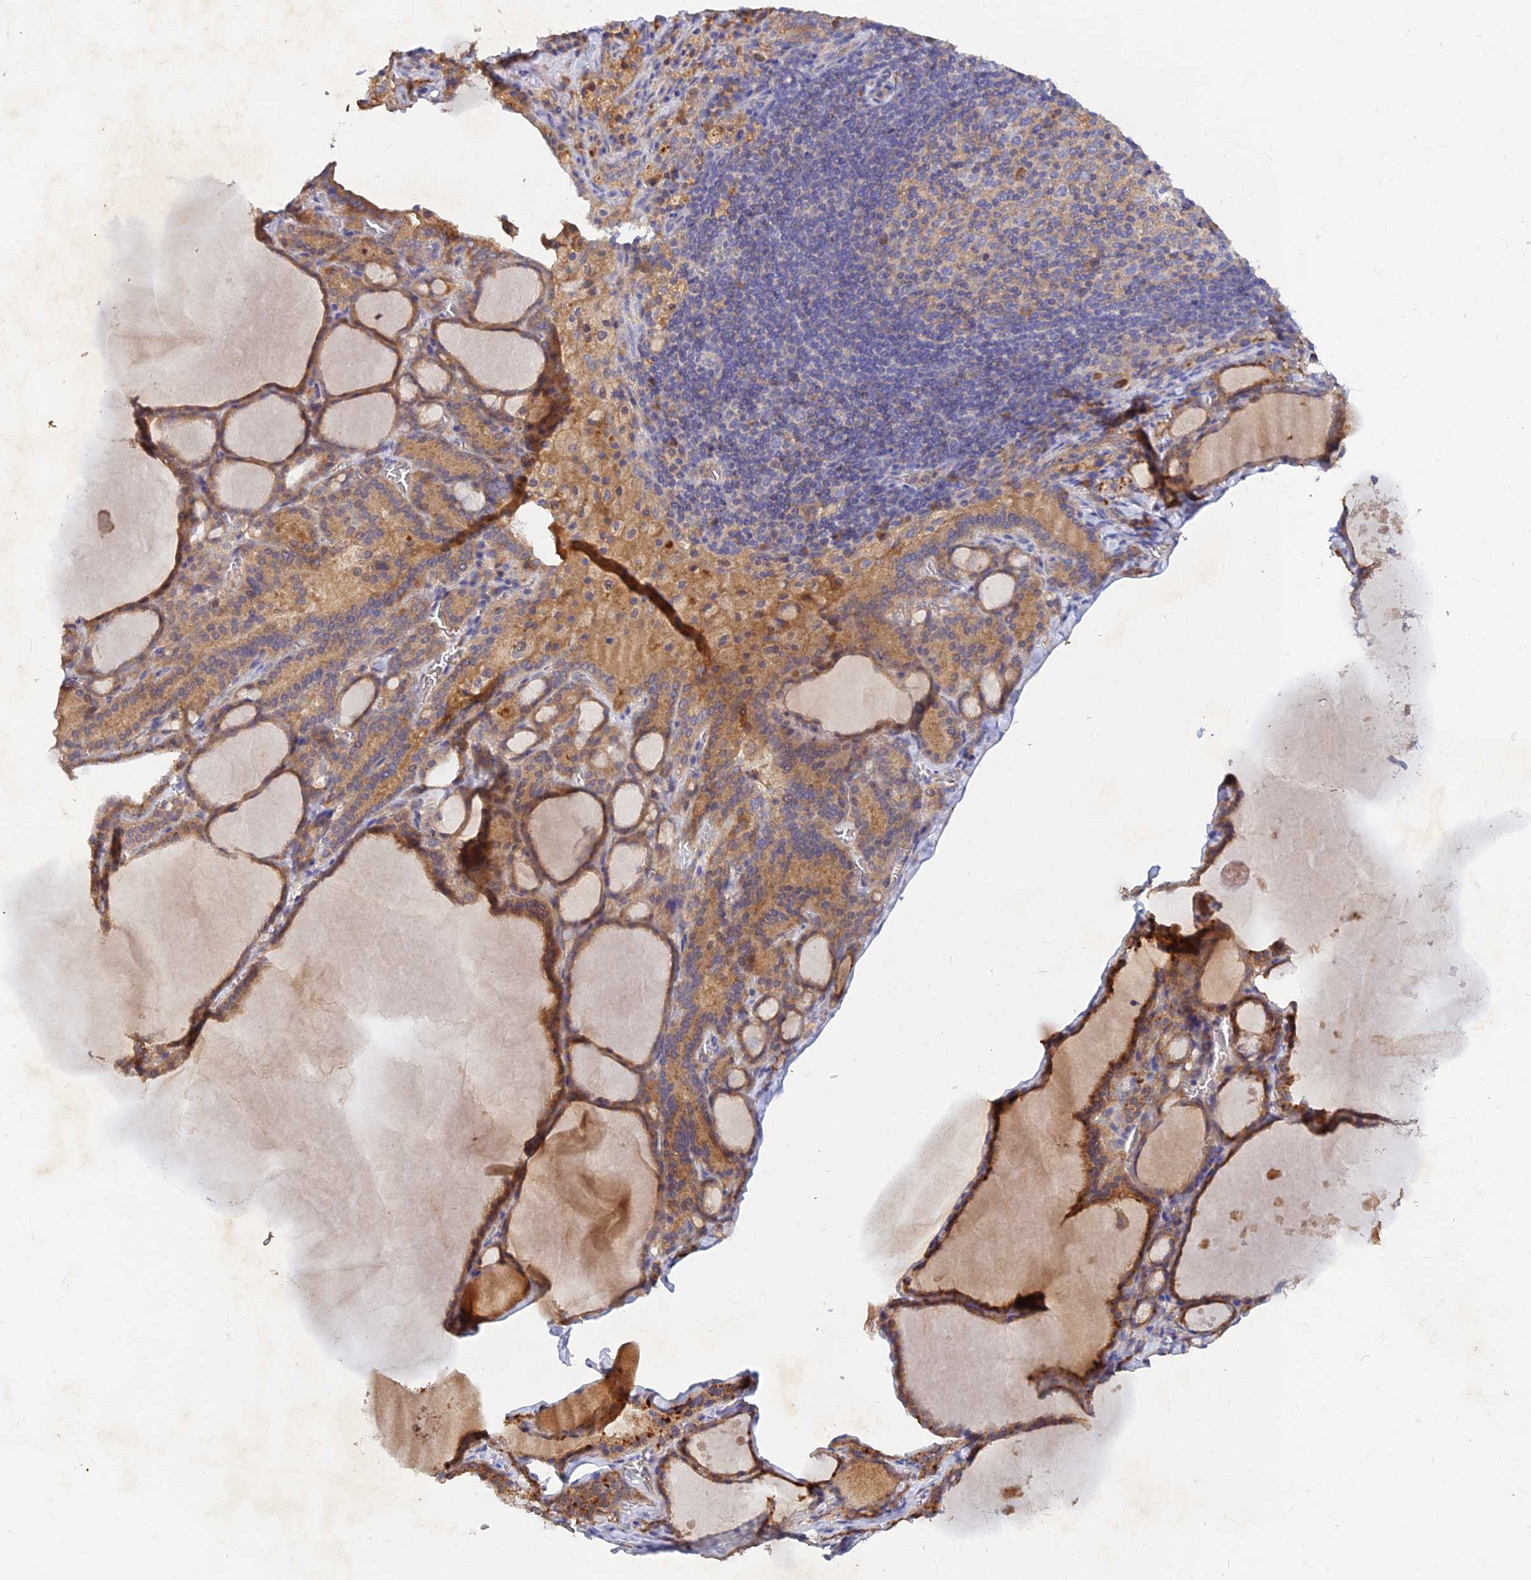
{"staining": {"intensity": "moderate", "quantity": ">75%", "location": "cytoplasmic/membranous"}, "tissue": "thyroid gland", "cell_type": "Glandular cells", "image_type": "normal", "snomed": [{"axis": "morphology", "description": "Normal tissue, NOS"}, {"axis": "topography", "description": "Thyroid gland"}], "caption": "A high-resolution histopathology image shows immunohistochemistry staining of unremarkable thyroid gland, which reveals moderate cytoplasmic/membranous positivity in about >75% of glandular cells.", "gene": "ACSM5", "patient": {"sex": "male", "age": 56}}